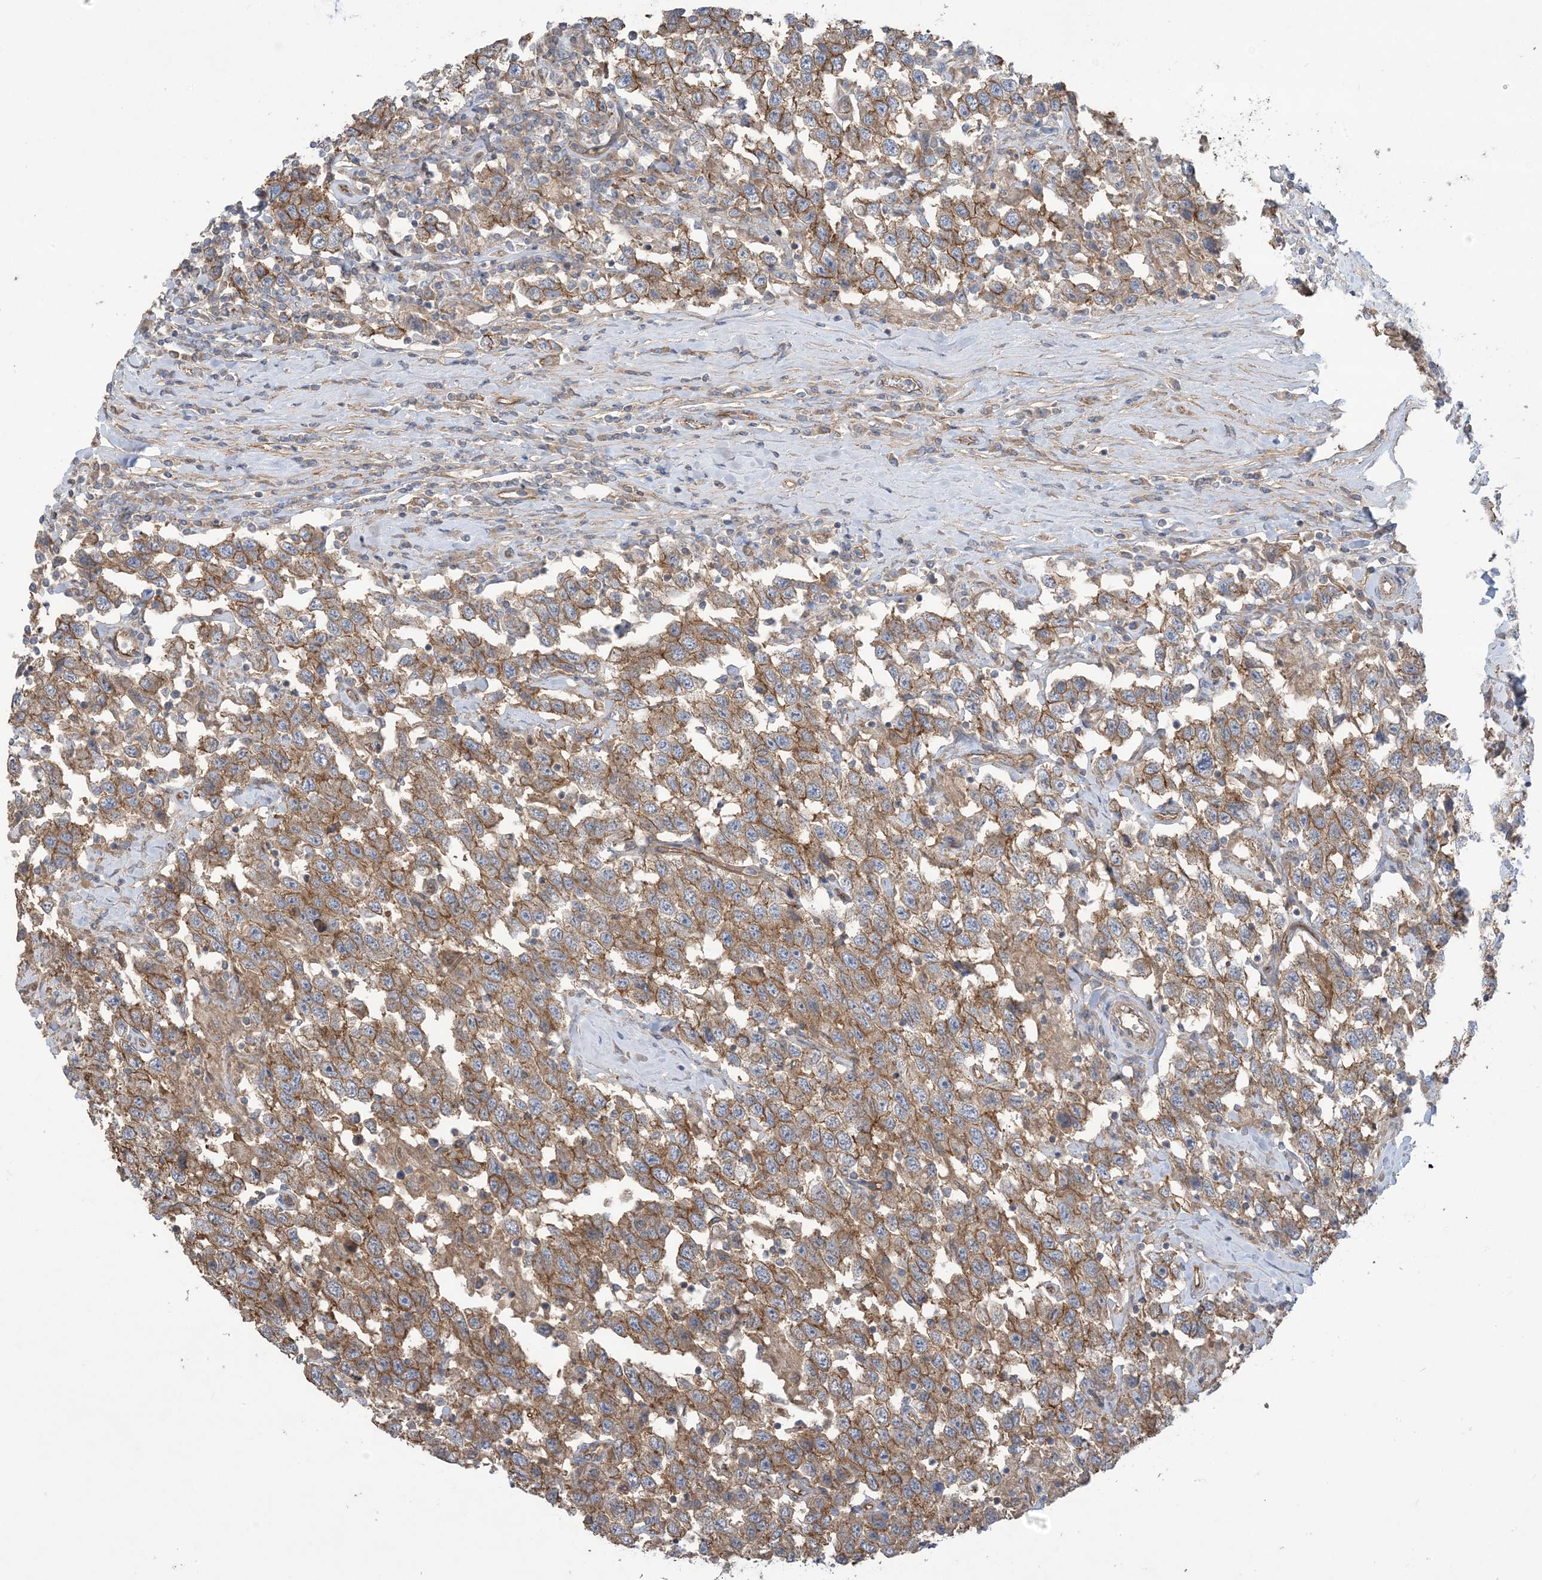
{"staining": {"intensity": "moderate", "quantity": ">75%", "location": "cytoplasmic/membranous"}, "tissue": "testis cancer", "cell_type": "Tumor cells", "image_type": "cancer", "snomed": [{"axis": "morphology", "description": "Seminoma, NOS"}, {"axis": "topography", "description": "Testis"}], "caption": "DAB immunohistochemical staining of human testis cancer exhibits moderate cytoplasmic/membranous protein expression in about >75% of tumor cells. The staining was performed using DAB to visualize the protein expression in brown, while the nuclei were stained in blue with hematoxylin (Magnification: 20x).", "gene": "CCNY", "patient": {"sex": "male", "age": 41}}